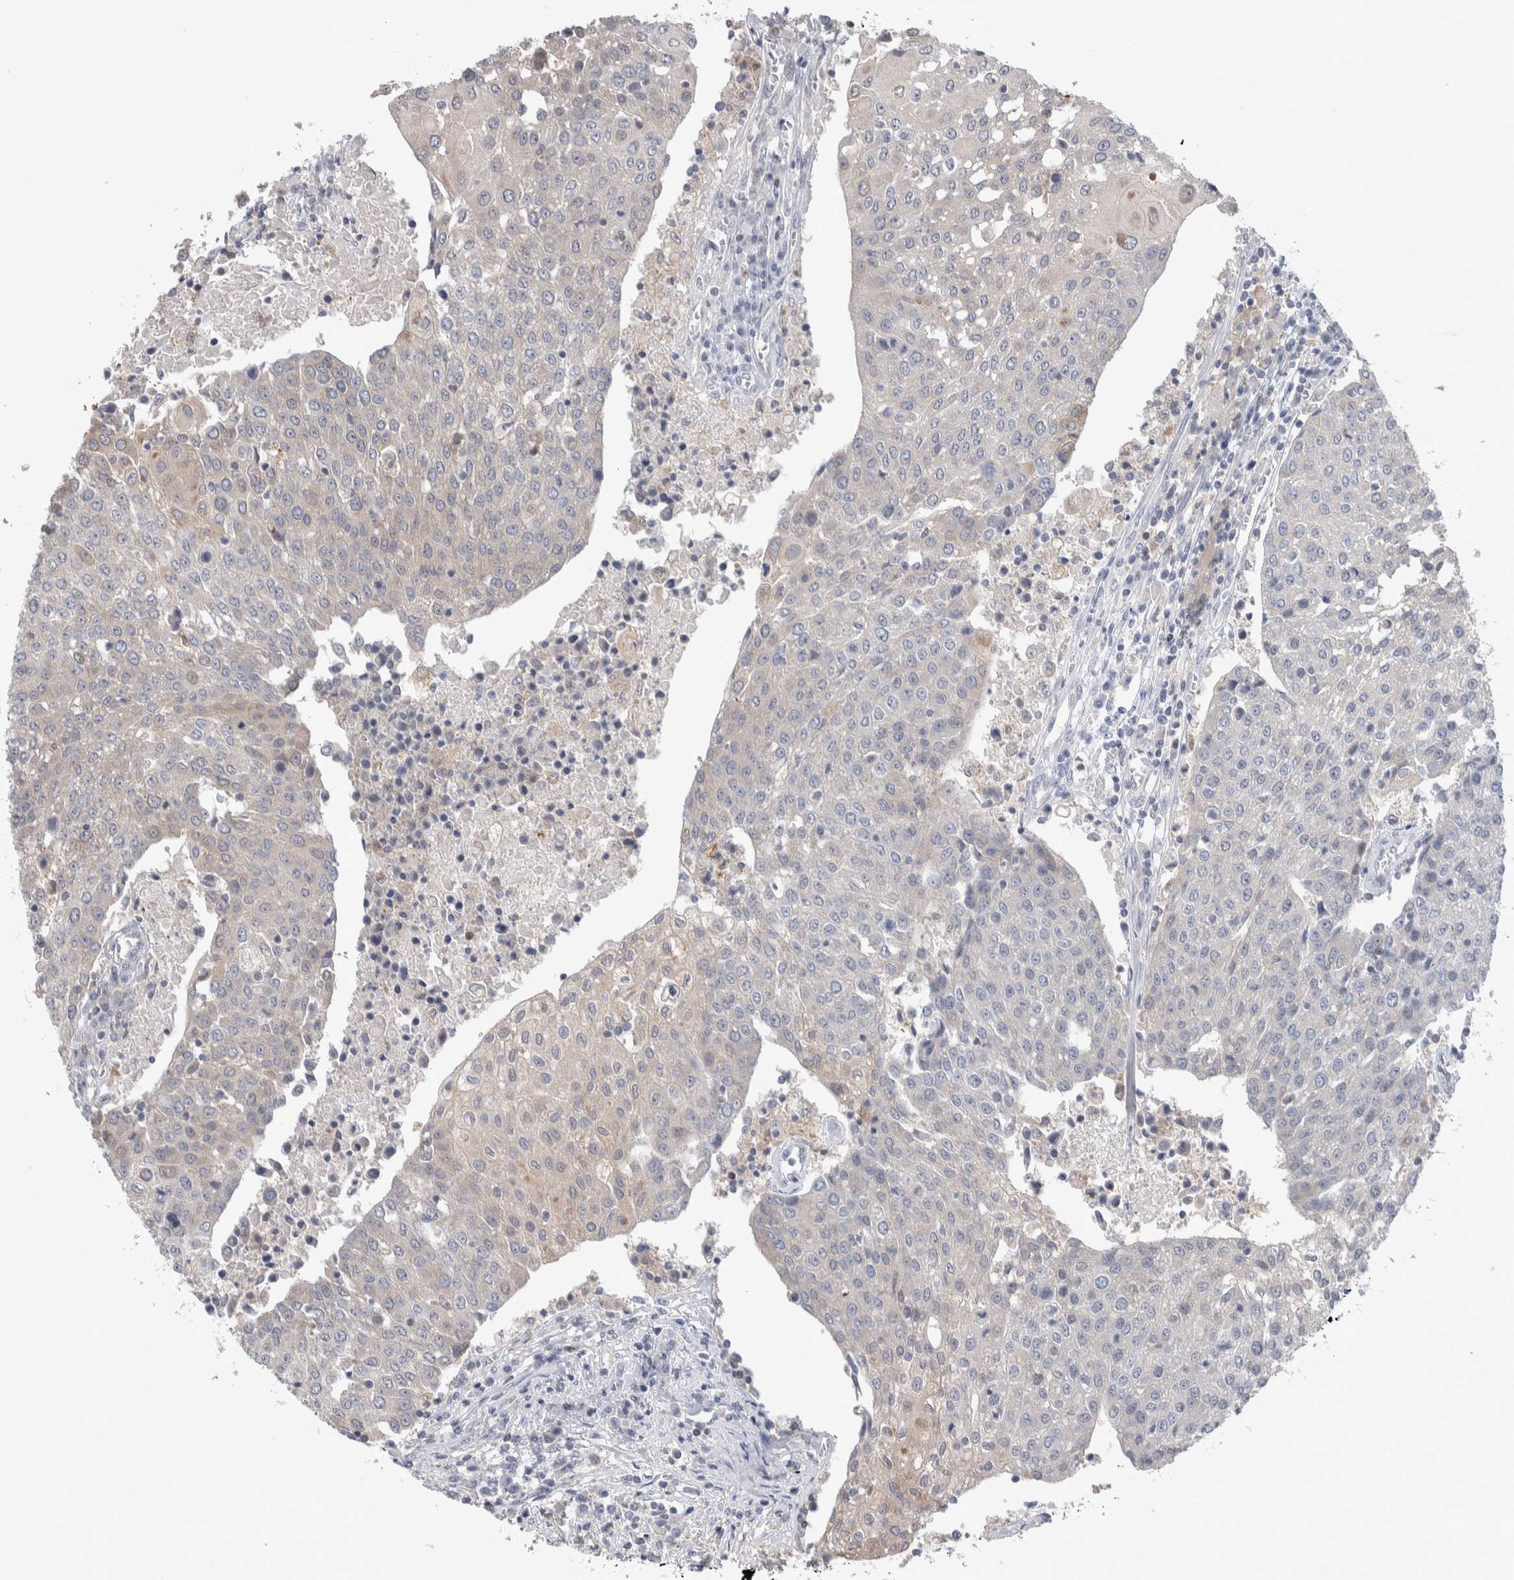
{"staining": {"intensity": "weak", "quantity": "<25%", "location": "cytoplasmic/membranous"}, "tissue": "urothelial cancer", "cell_type": "Tumor cells", "image_type": "cancer", "snomed": [{"axis": "morphology", "description": "Urothelial carcinoma, High grade"}, {"axis": "topography", "description": "Urinary bladder"}], "caption": "Immunohistochemistry (IHC) micrograph of human urothelial cancer stained for a protein (brown), which reveals no expression in tumor cells.", "gene": "HTATIP2", "patient": {"sex": "female", "age": 85}}